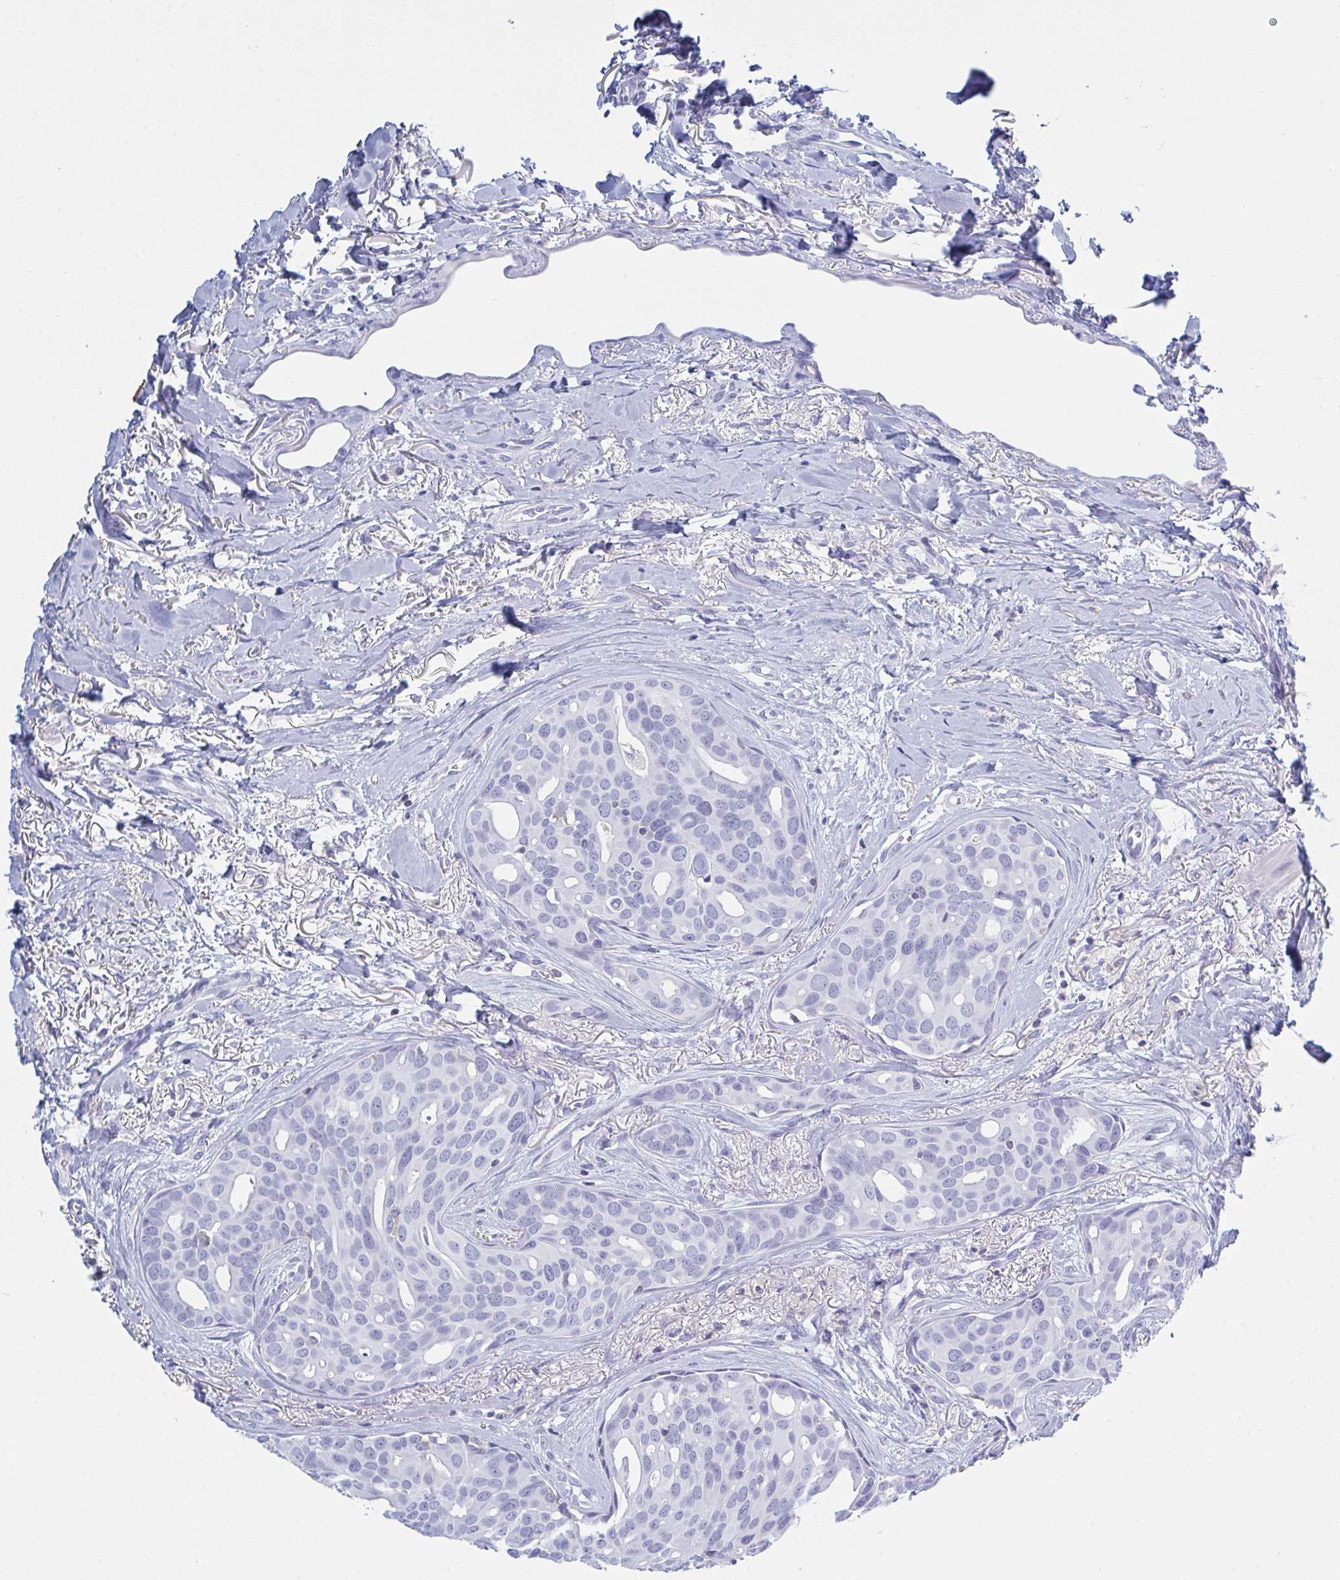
{"staining": {"intensity": "negative", "quantity": "none", "location": "none"}, "tissue": "breast cancer", "cell_type": "Tumor cells", "image_type": "cancer", "snomed": [{"axis": "morphology", "description": "Duct carcinoma"}, {"axis": "topography", "description": "Breast"}], "caption": "IHC of human breast invasive ductal carcinoma reveals no staining in tumor cells.", "gene": "MYO1F", "patient": {"sex": "female", "age": 54}}